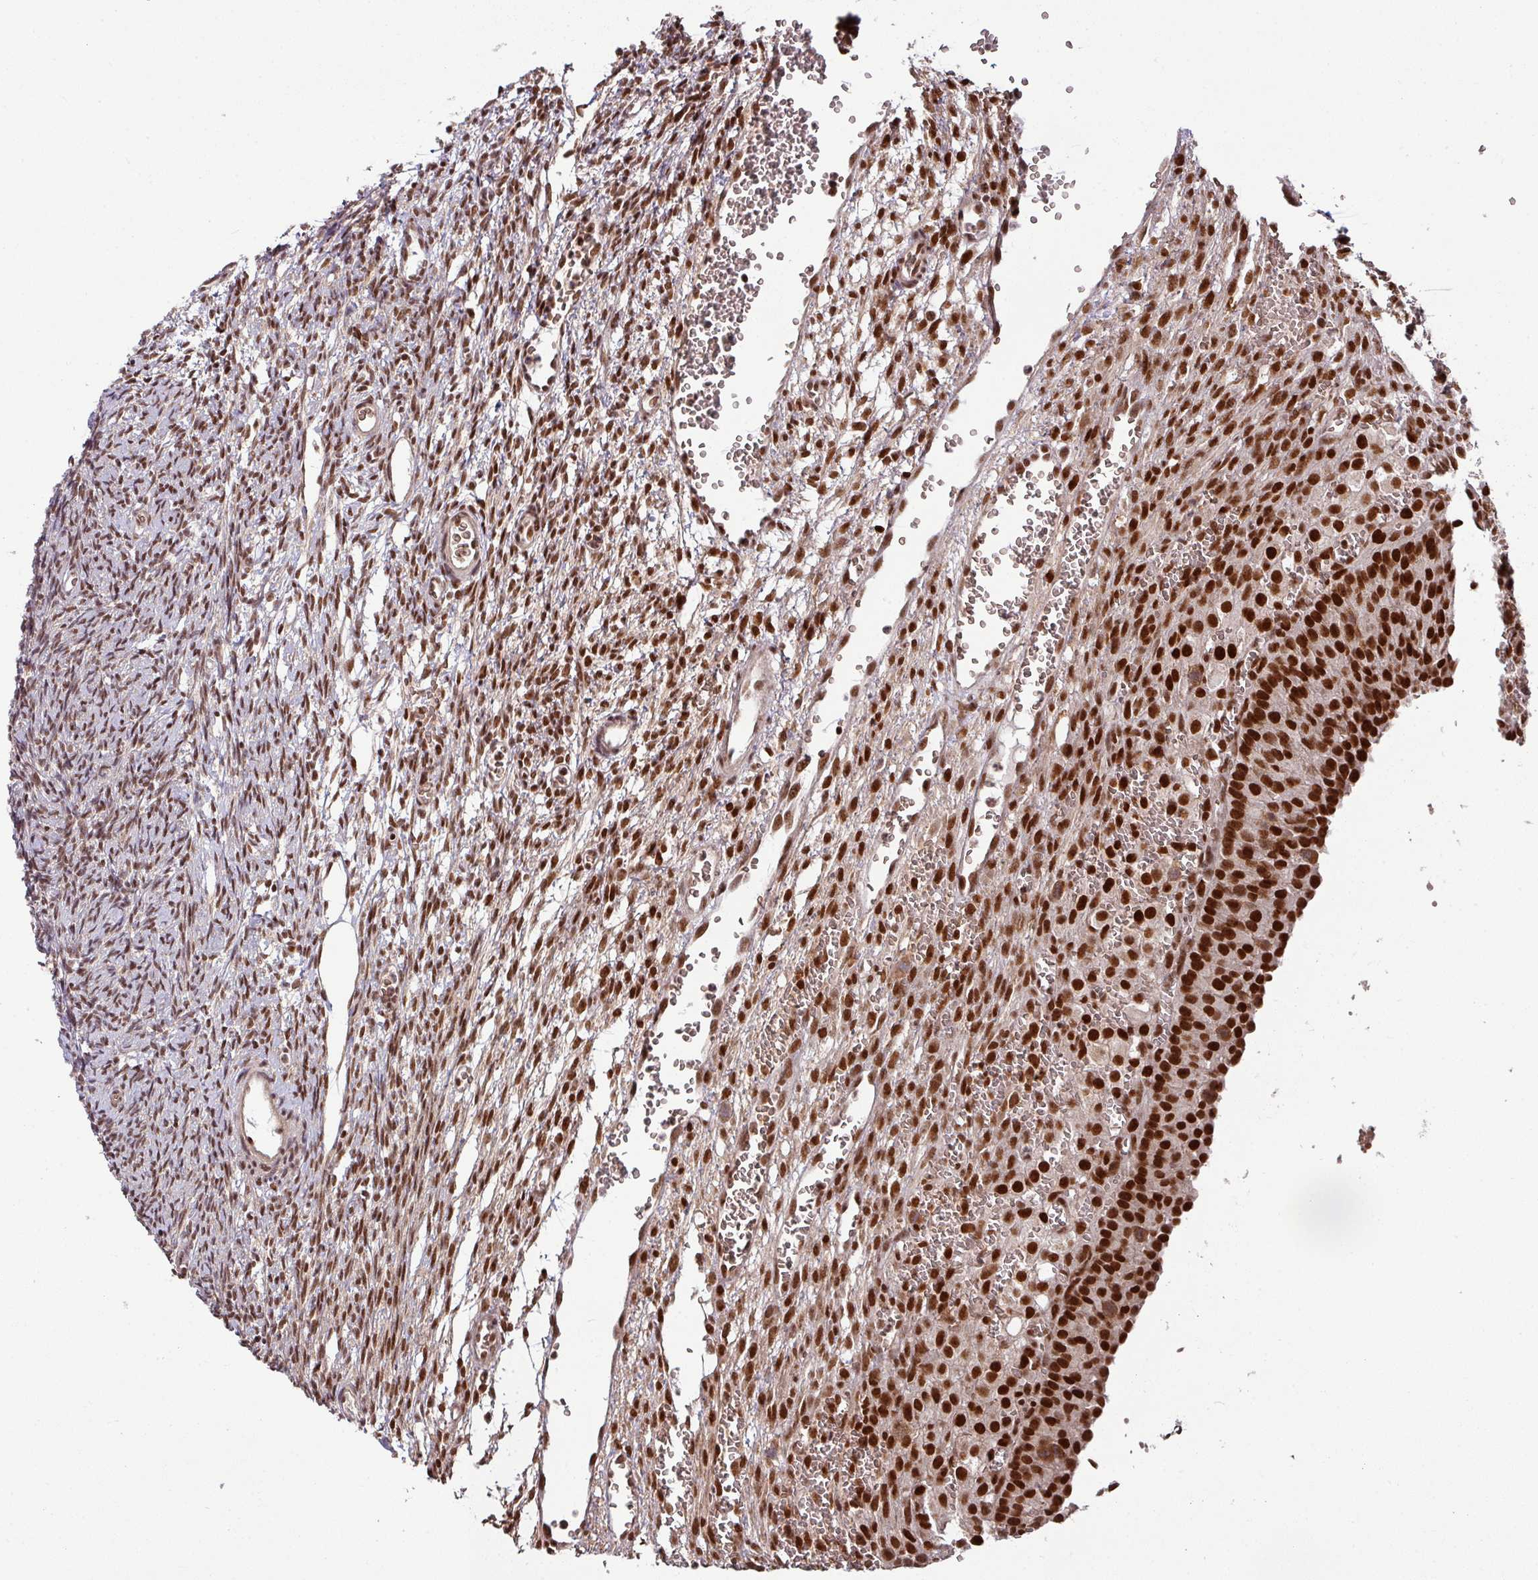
{"staining": {"intensity": "strong", "quantity": "25%-75%", "location": "nuclear"}, "tissue": "ovary", "cell_type": "Ovarian stroma cells", "image_type": "normal", "snomed": [{"axis": "morphology", "description": "Normal tissue, NOS"}, {"axis": "topography", "description": "Ovary"}], "caption": "Approximately 25%-75% of ovarian stroma cells in normal ovary demonstrate strong nuclear protein positivity as visualized by brown immunohistochemical staining.", "gene": "PHF23", "patient": {"sex": "female", "age": 39}}